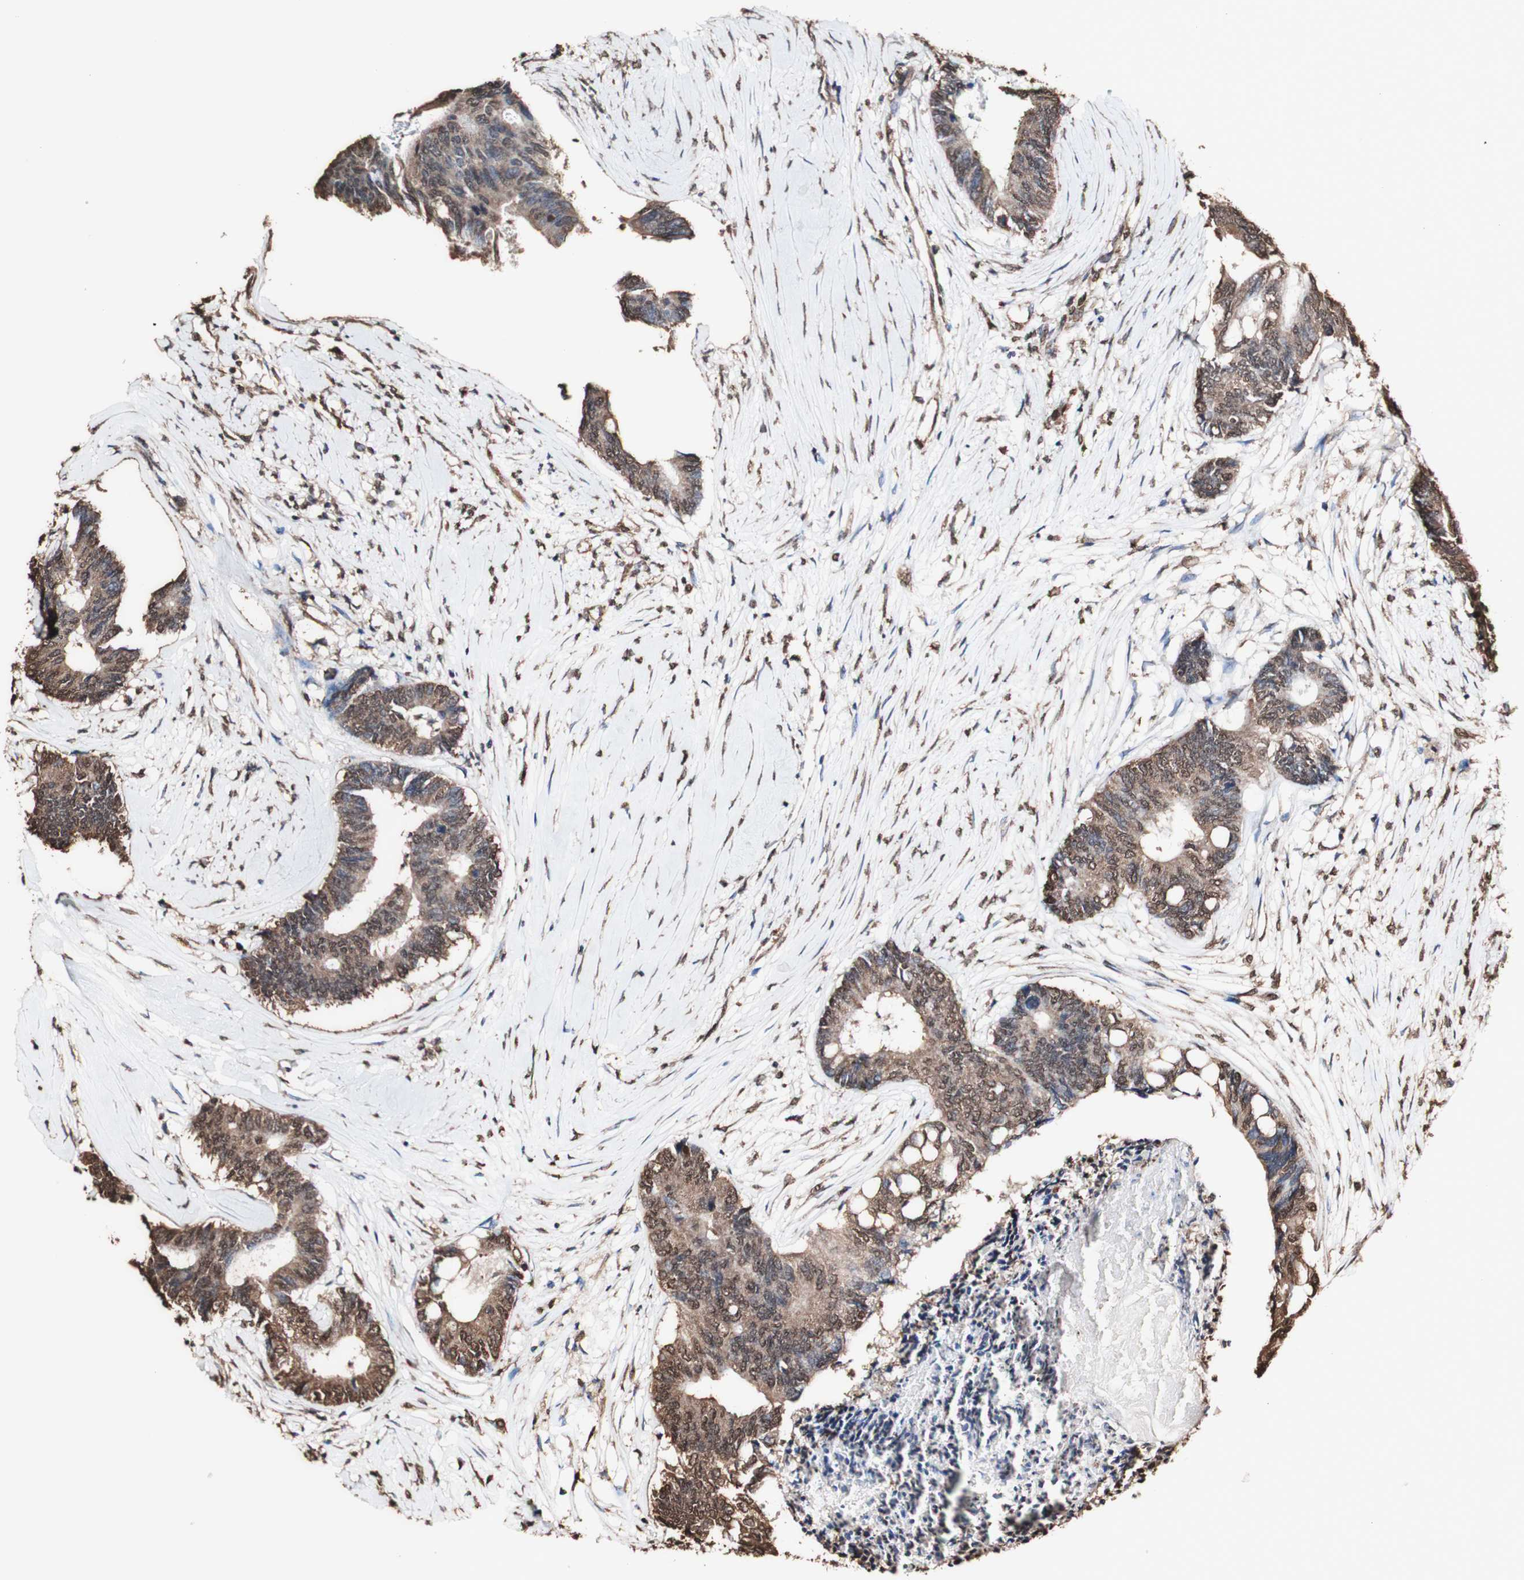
{"staining": {"intensity": "moderate", "quantity": ">75%", "location": "cytoplasmic/membranous,nuclear"}, "tissue": "colorectal cancer", "cell_type": "Tumor cells", "image_type": "cancer", "snomed": [{"axis": "morphology", "description": "Adenocarcinoma, NOS"}, {"axis": "topography", "description": "Rectum"}], "caption": "Protein expression analysis of colorectal cancer (adenocarcinoma) exhibits moderate cytoplasmic/membranous and nuclear expression in approximately >75% of tumor cells.", "gene": "PIDD1", "patient": {"sex": "male", "age": 63}}